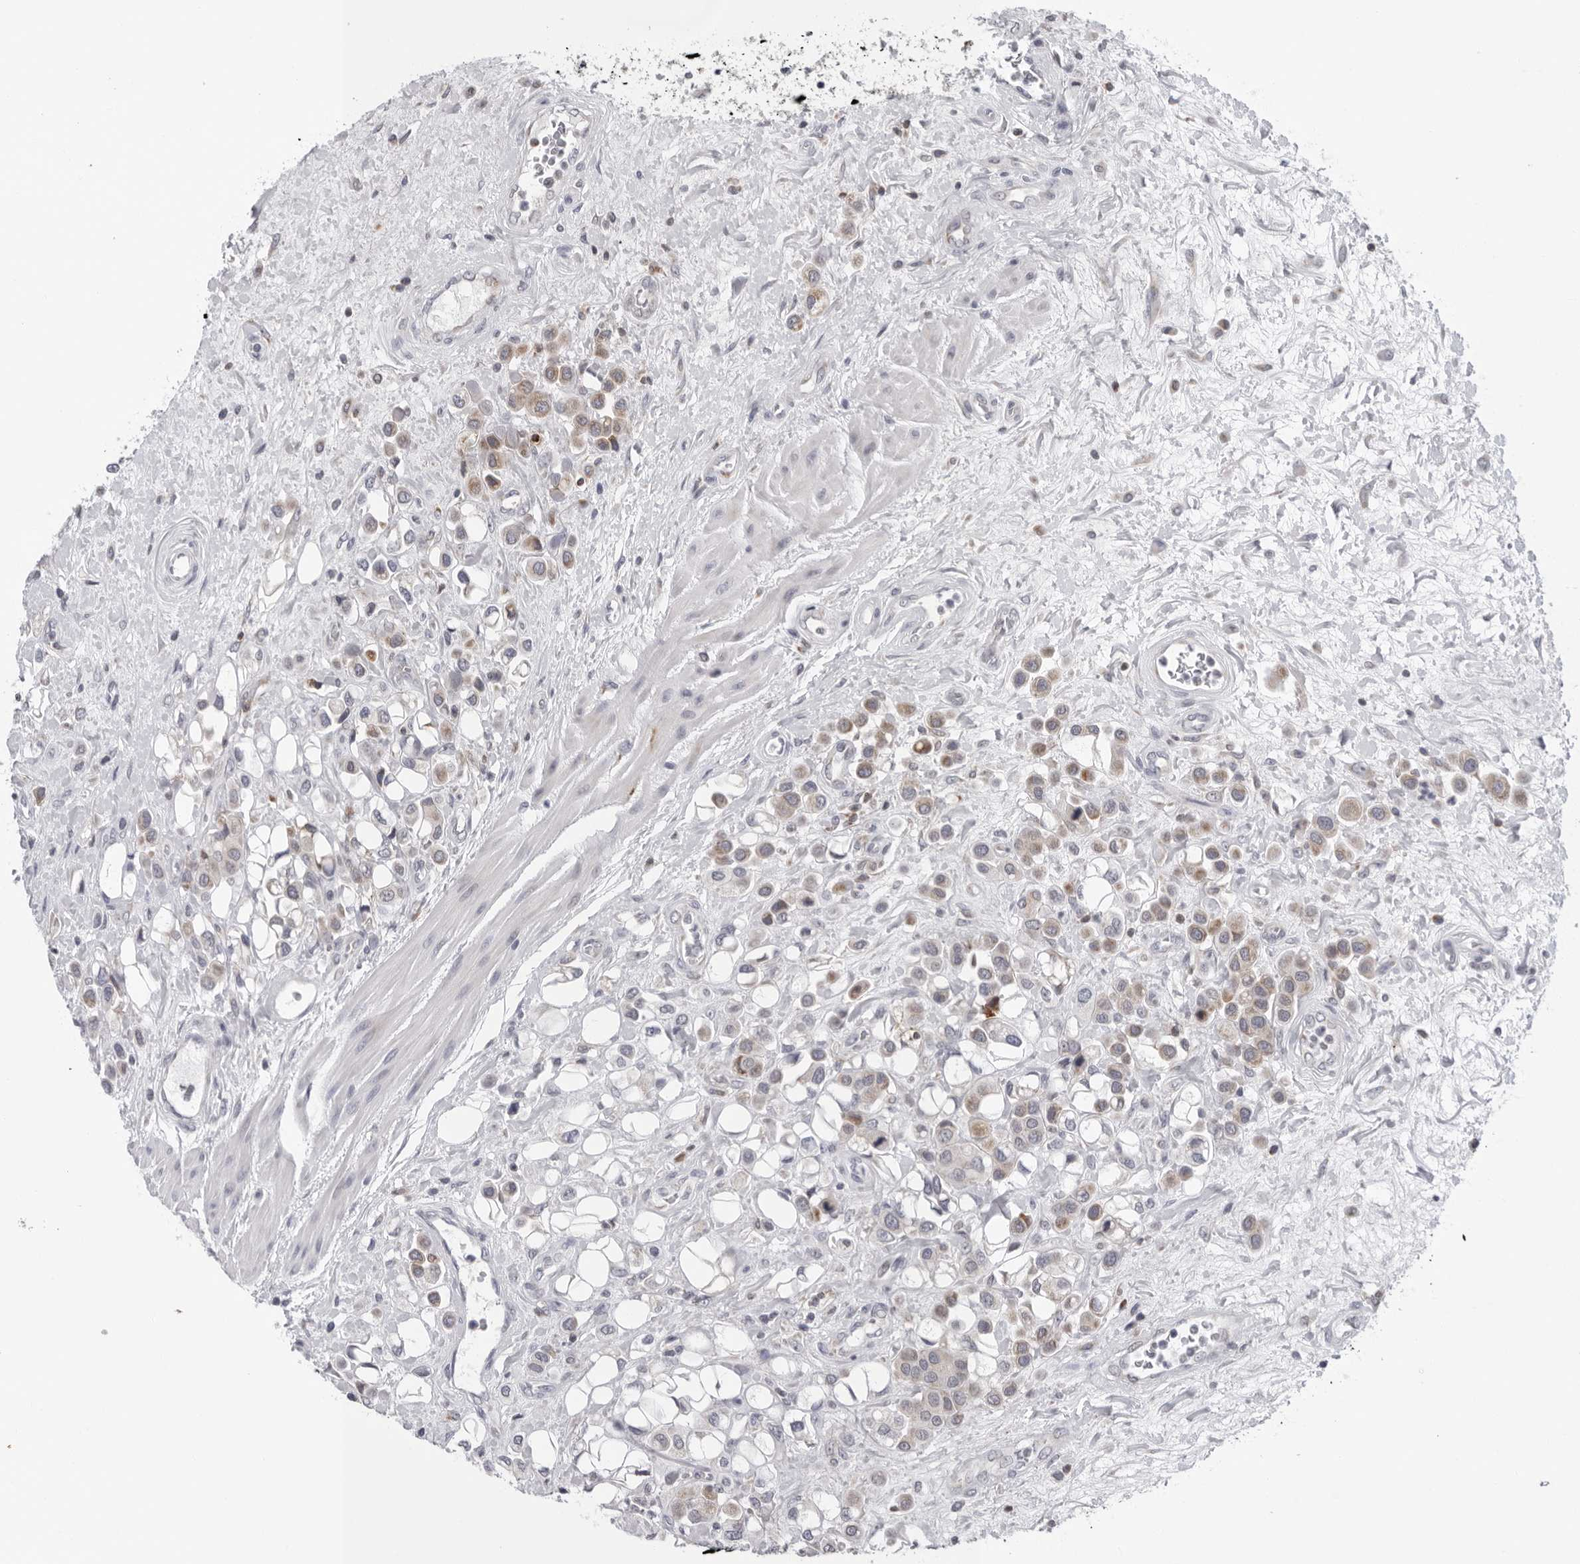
{"staining": {"intensity": "moderate", "quantity": ">75%", "location": "cytoplasmic/membranous"}, "tissue": "urothelial cancer", "cell_type": "Tumor cells", "image_type": "cancer", "snomed": [{"axis": "morphology", "description": "Urothelial carcinoma, High grade"}, {"axis": "topography", "description": "Urinary bladder"}], "caption": "Moderate cytoplasmic/membranous protein staining is seen in about >75% of tumor cells in urothelial cancer.", "gene": "CPT2", "patient": {"sex": "male", "age": 50}}